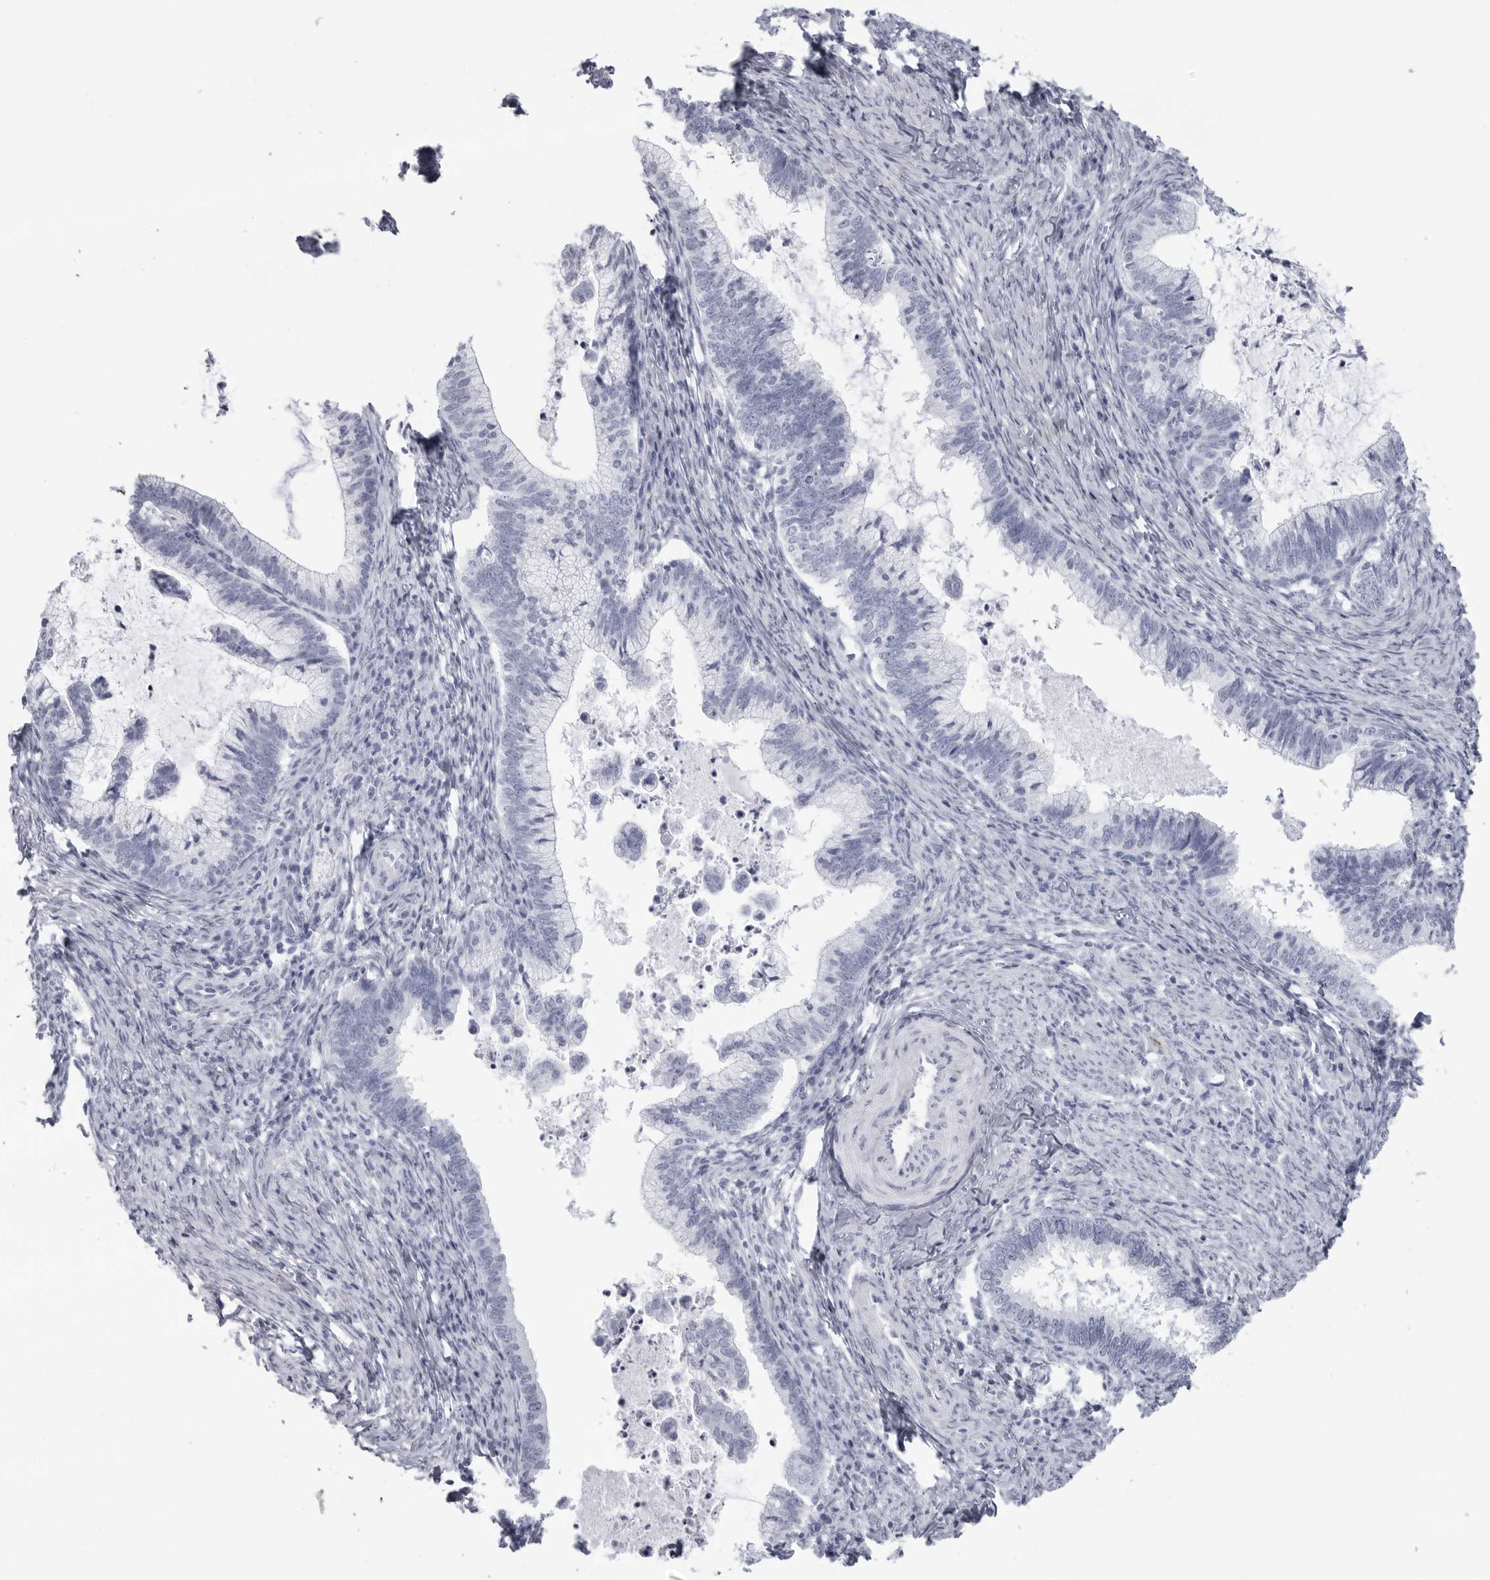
{"staining": {"intensity": "negative", "quantity": "none", "location": "none"}, "tissue": "cervical cancer", "cell_type": "Tumor cells", "image_type": "cancer", "snomed": [{"axis": "morphology", "description": "Adenocarcinoma, NOS"}, {"axis": "topography", "description": "Cervix"}], "caption": "Tumor cells are negative for brown protein staining in cervical cancer (adenocarcinoma).", "gene": "CST2", "patient": {"sex": "female", "age": 36}}